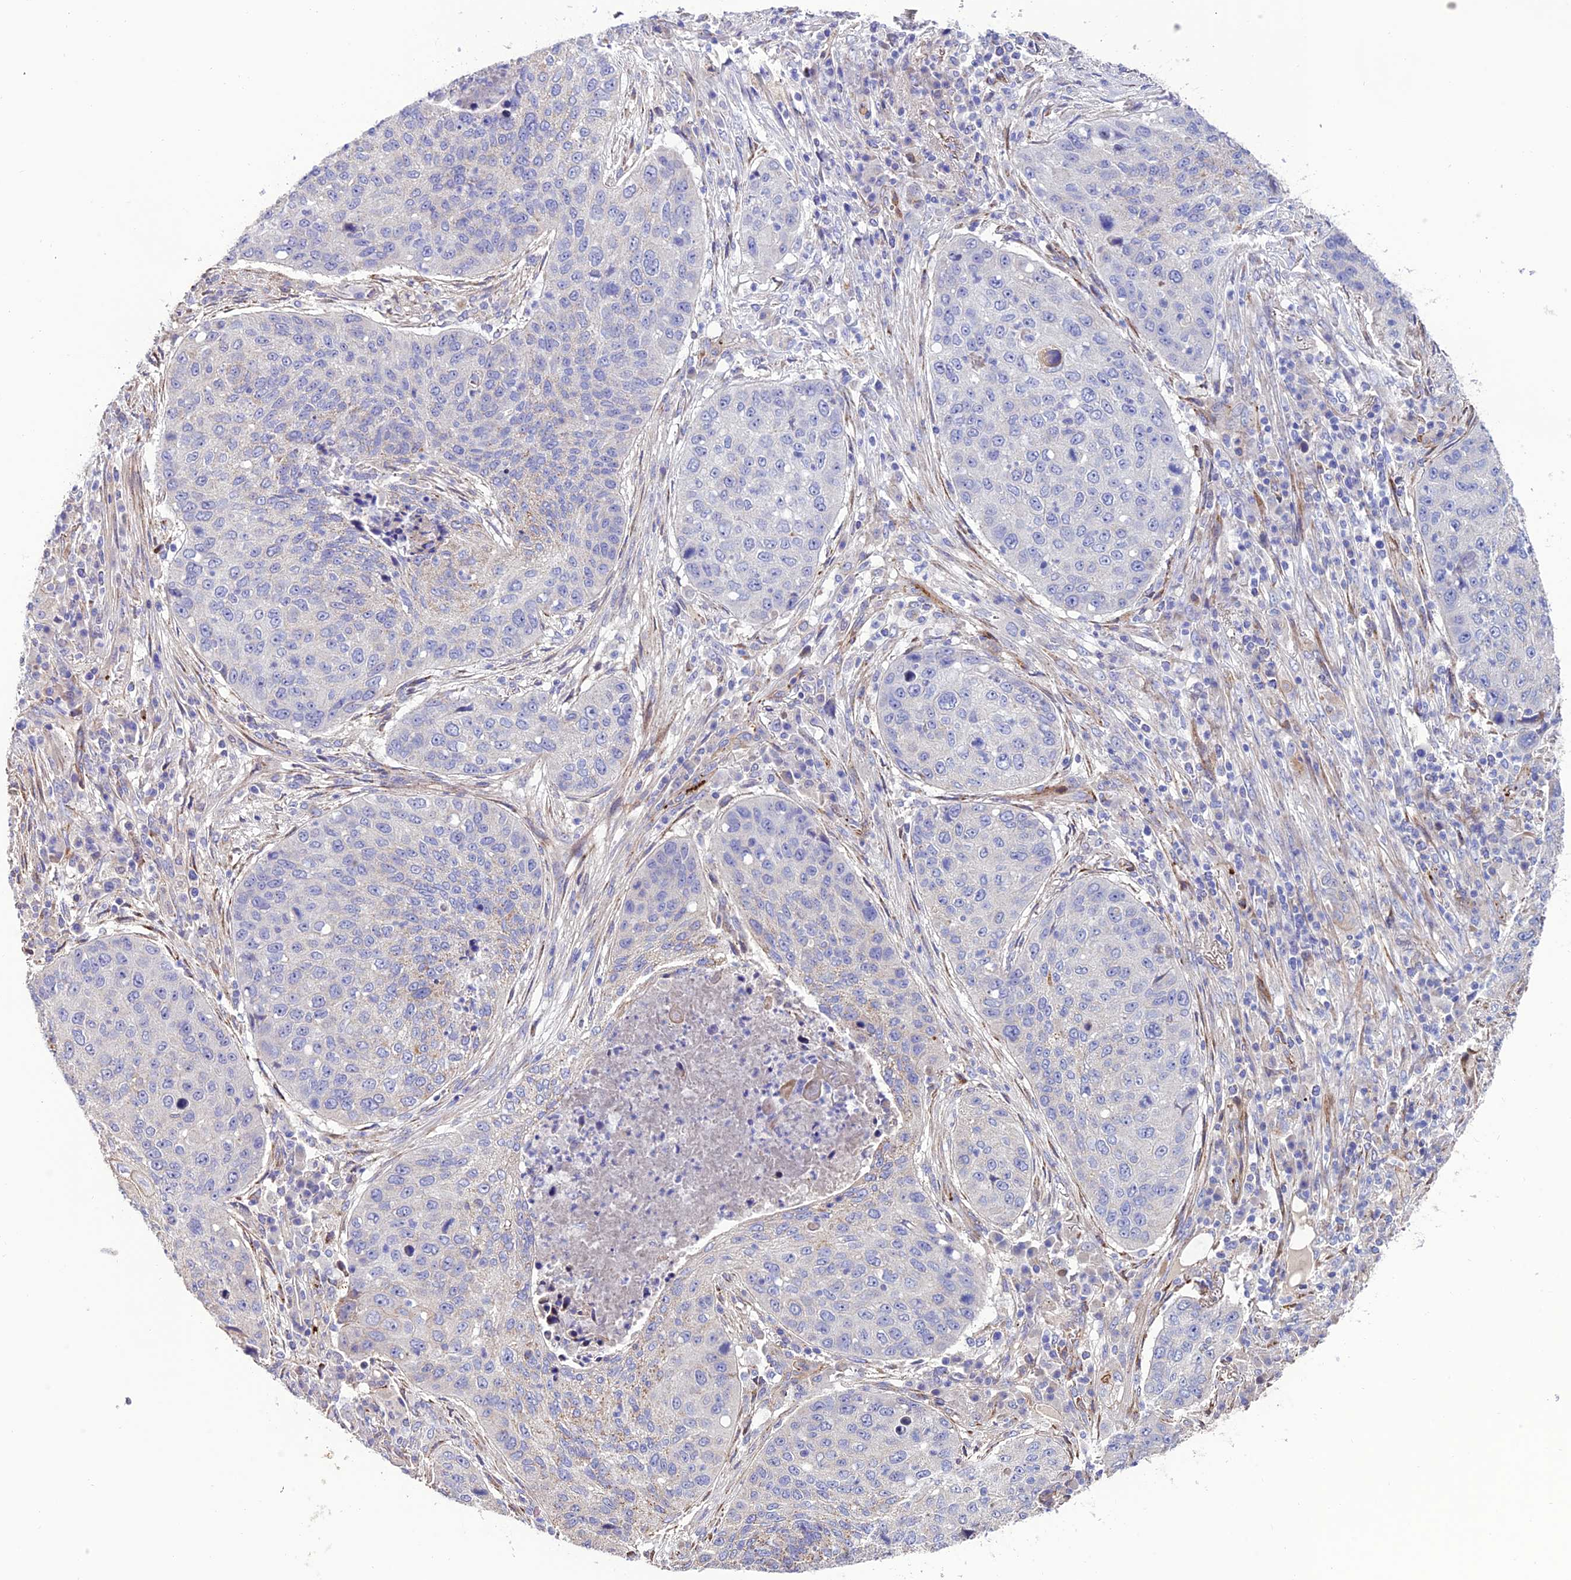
{"staining": {"intensity": "negative", "quantity": "none", "location": "none"}, "tissue": "lung cancer", "cell_type": "Tumor cells", "image_type": "cancer", "snomed": [{"axis": "morphology", "description": "Squamous cell carcinoma, NOS"}, {"axis": "topography", "description": "Lung"}], "caption": "Immunohistochemistry (IHC) histopathology image of lung cancer (squamous cell carcinoma) stained for a protein (brown), which reveals no staining in tumor cells.", "gene": "REX1BD", "patient": {"sex": "female", "age": 63}}